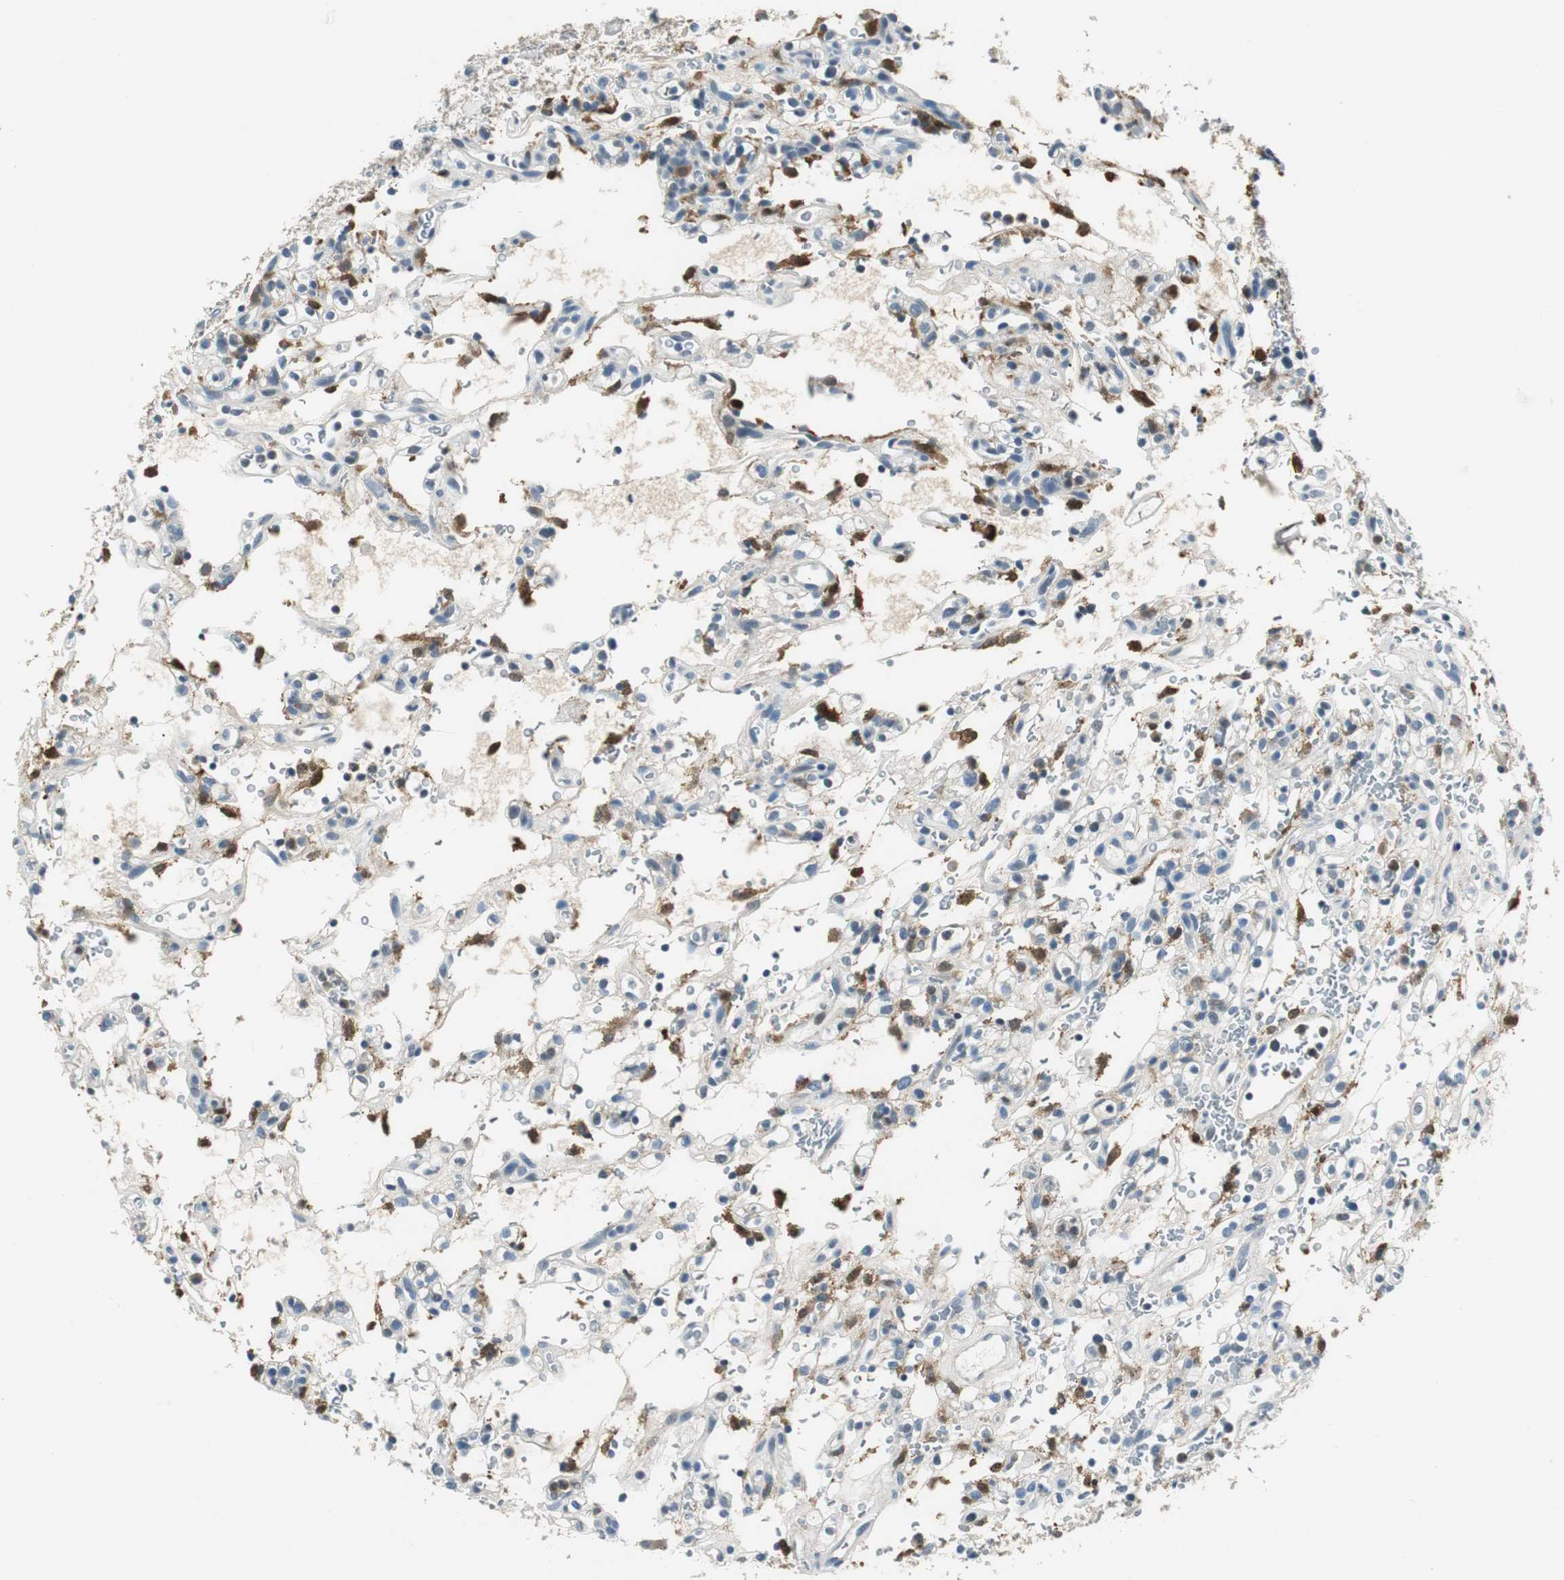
{"staining": {"intensity": "negative", "quantity": "none", "location": "none"}, "tissue": "renal cancer", "cell_type": "Tumor cells", "image_type": "cancer", "snomed": [{"axis": "morphology", "description": "Normal tissue, NOS"}, {"axis": "morphology", "description": "Adenocarcinoma, NOS"}, {"axis": "topography", "description": "Kidney"}], "caption": "Protein analysis of renal cancer (adenocarcinoma) reveals no significant expression in tumor cells. Brightfield microscopy of immunohistochemistry (IHC) stained with DAB (brown) and hematoxylin (blue), captured at high magnification.", "gene": "ME1", "patient": {"sex": "female", "age": 72}}